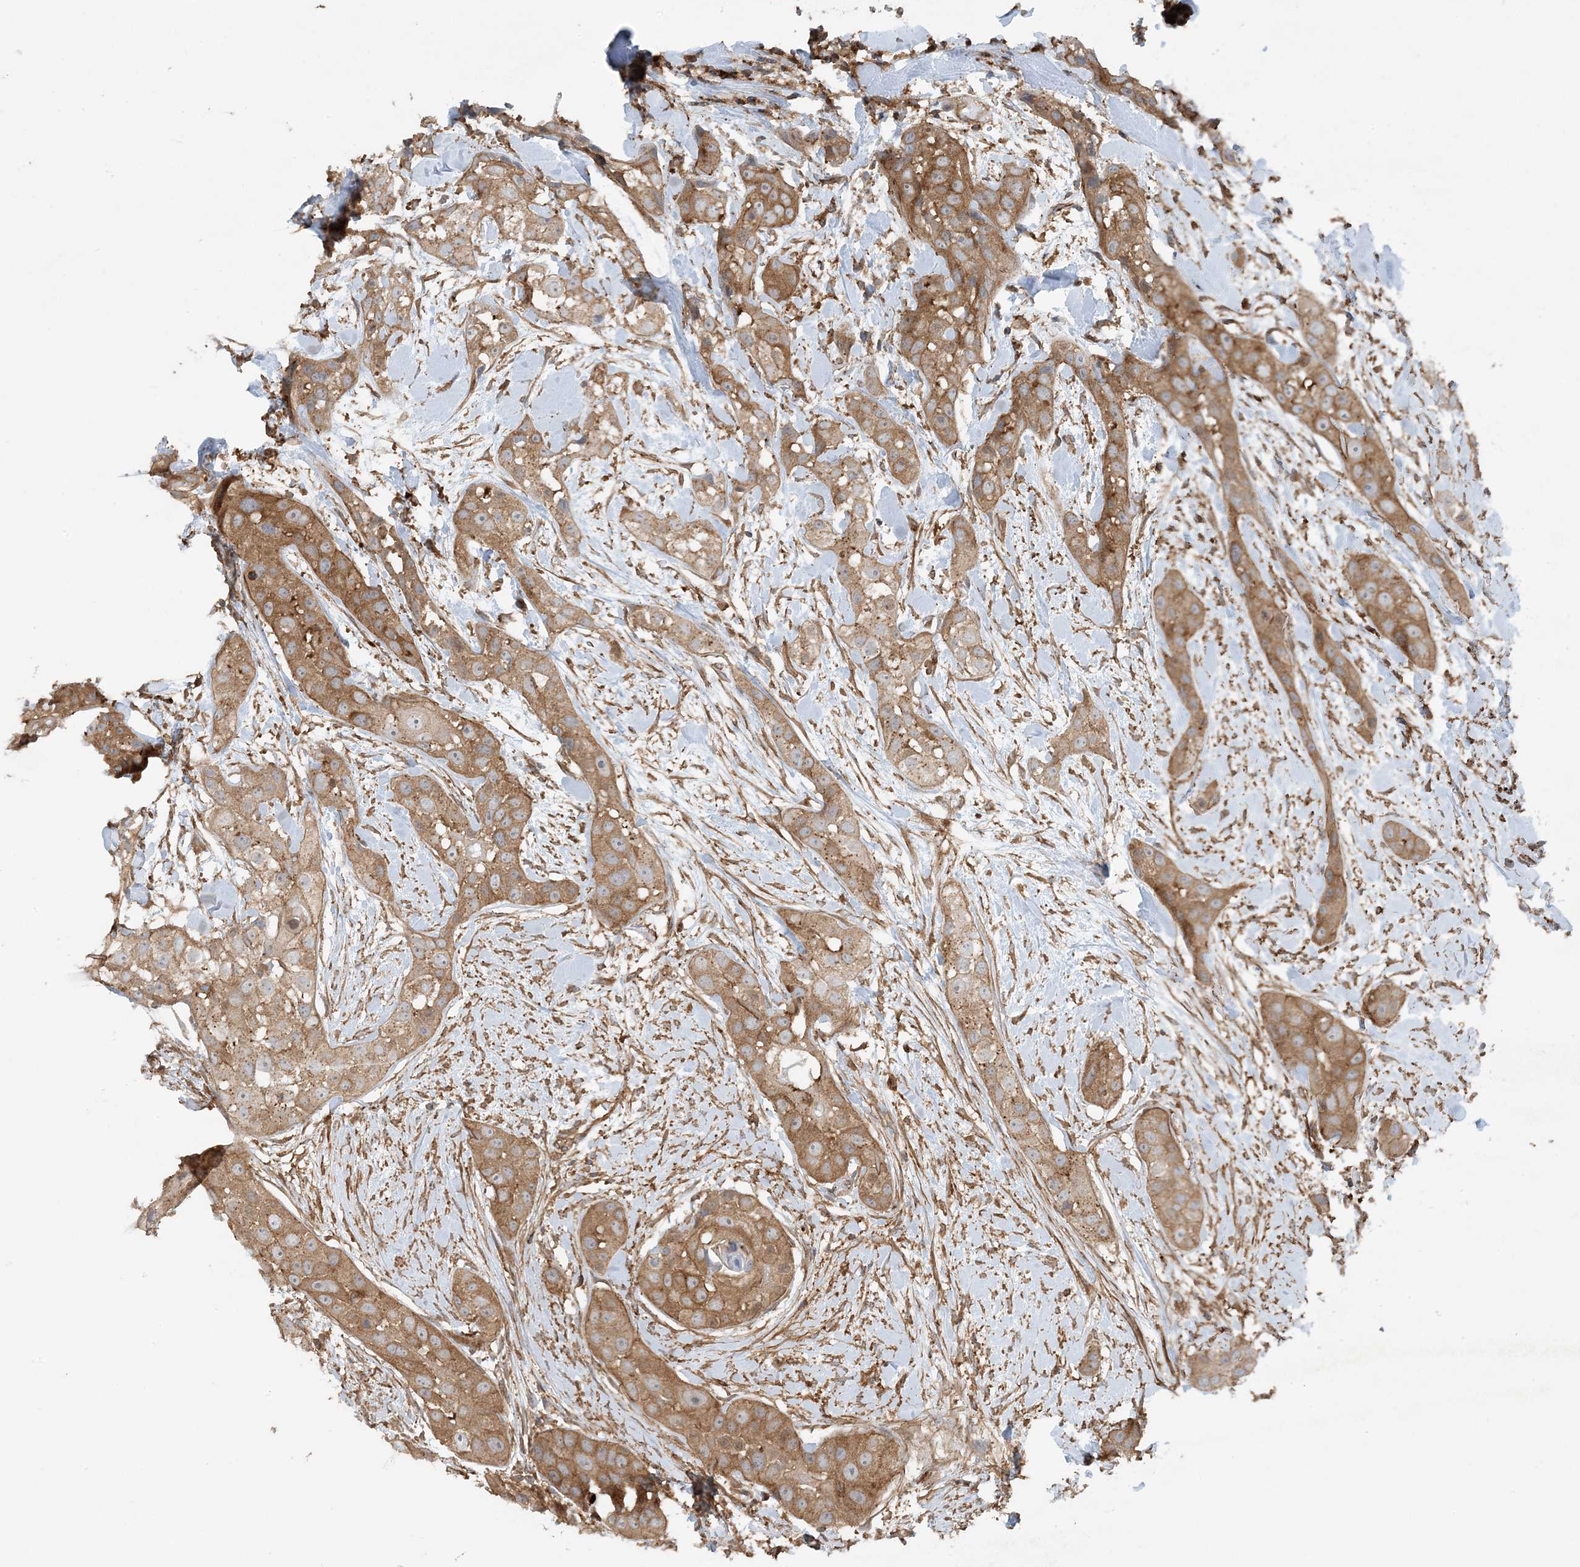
{"staining": {"intensity": "moderate", "quantity": ">75%", "location": "cytoplasmic/membranous"}, "tissue": "head and neck cancer", "cell_type": "Tumor cells", "image_type": "cancer", "snomed": [{"axis": "morphology", "description": "Normal tissue, NOS"}, {"axis": "morphology", "description": "Squamous cell carcinoma, NOS"}, {"axis": "topography", "description": "Skeletal muscle"}, {"axis": "topography", "description": "Head-Neck"}], "caption": "Squamous cell carcinoma (head and neck) stained with a protein marker exhibits moderate staining in tumor cells.", "gene": "STAM2", "patient": {"sex": "male", "age": 51}}